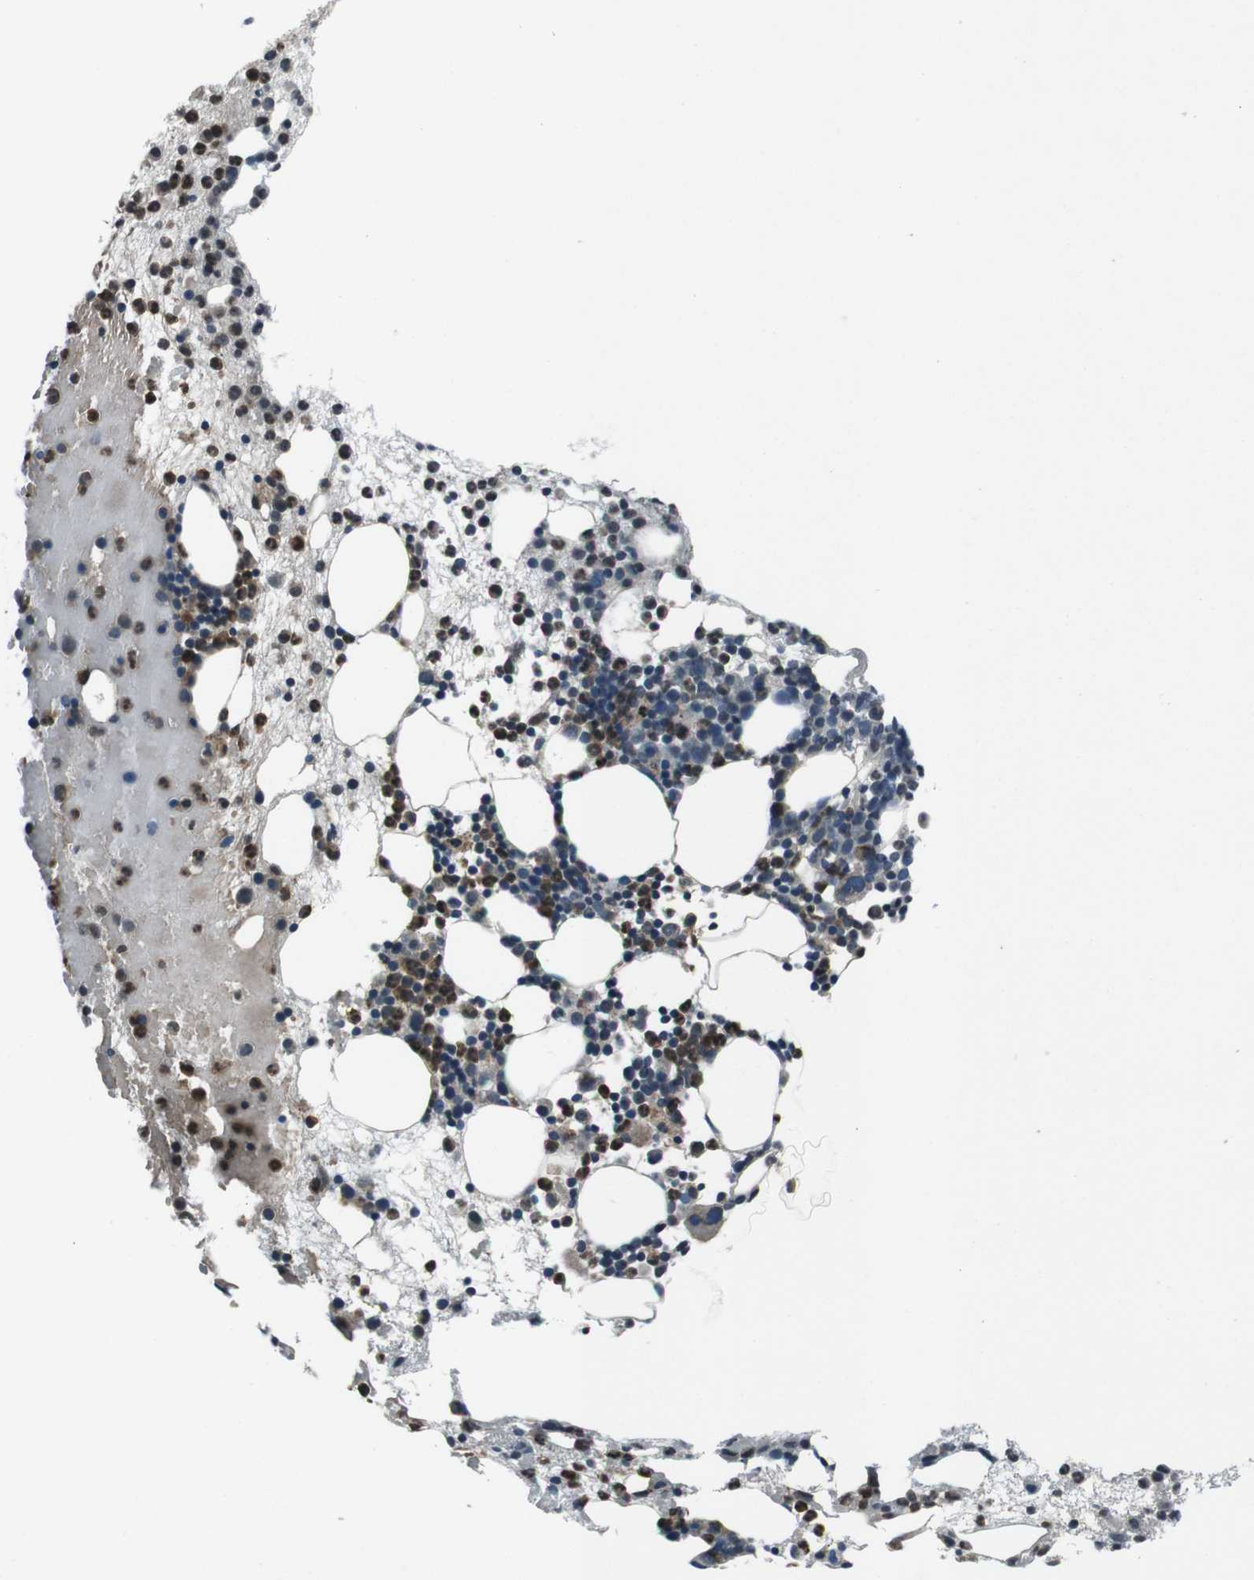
{"staining": {"intensity": "moderate", "quantity": ">75%", "location": "cytoplasmic/membranous"}, "tissue": "bone marrow", "cell_type": "Hematopoietic cells", "image_type": "normal", "snomed": [{"axis": "morphology", "description": "Normal tissue, NOS"}, {"axis": "morphology", "description": "Inflammation, NOS"}, {"axis": "topography", "description": "Bone marrow"}], "caption": "High-magnification brightfield microscopy of normal bone marrow stained with DAB (brown) and counterstained with hematoxylin (blue). hematopoietic cells exhibit moderate cytoplasmic/membranous expression is appreciated in about>75% of cells. The staining was performed using DAB (3,3'-diaminobenzidine), with brown indicating positive protein expression. Nuclei are stained blue with hematoxylin.", "gene": "UGT1A6", "patient": {"sex": "female", "age": 79}}